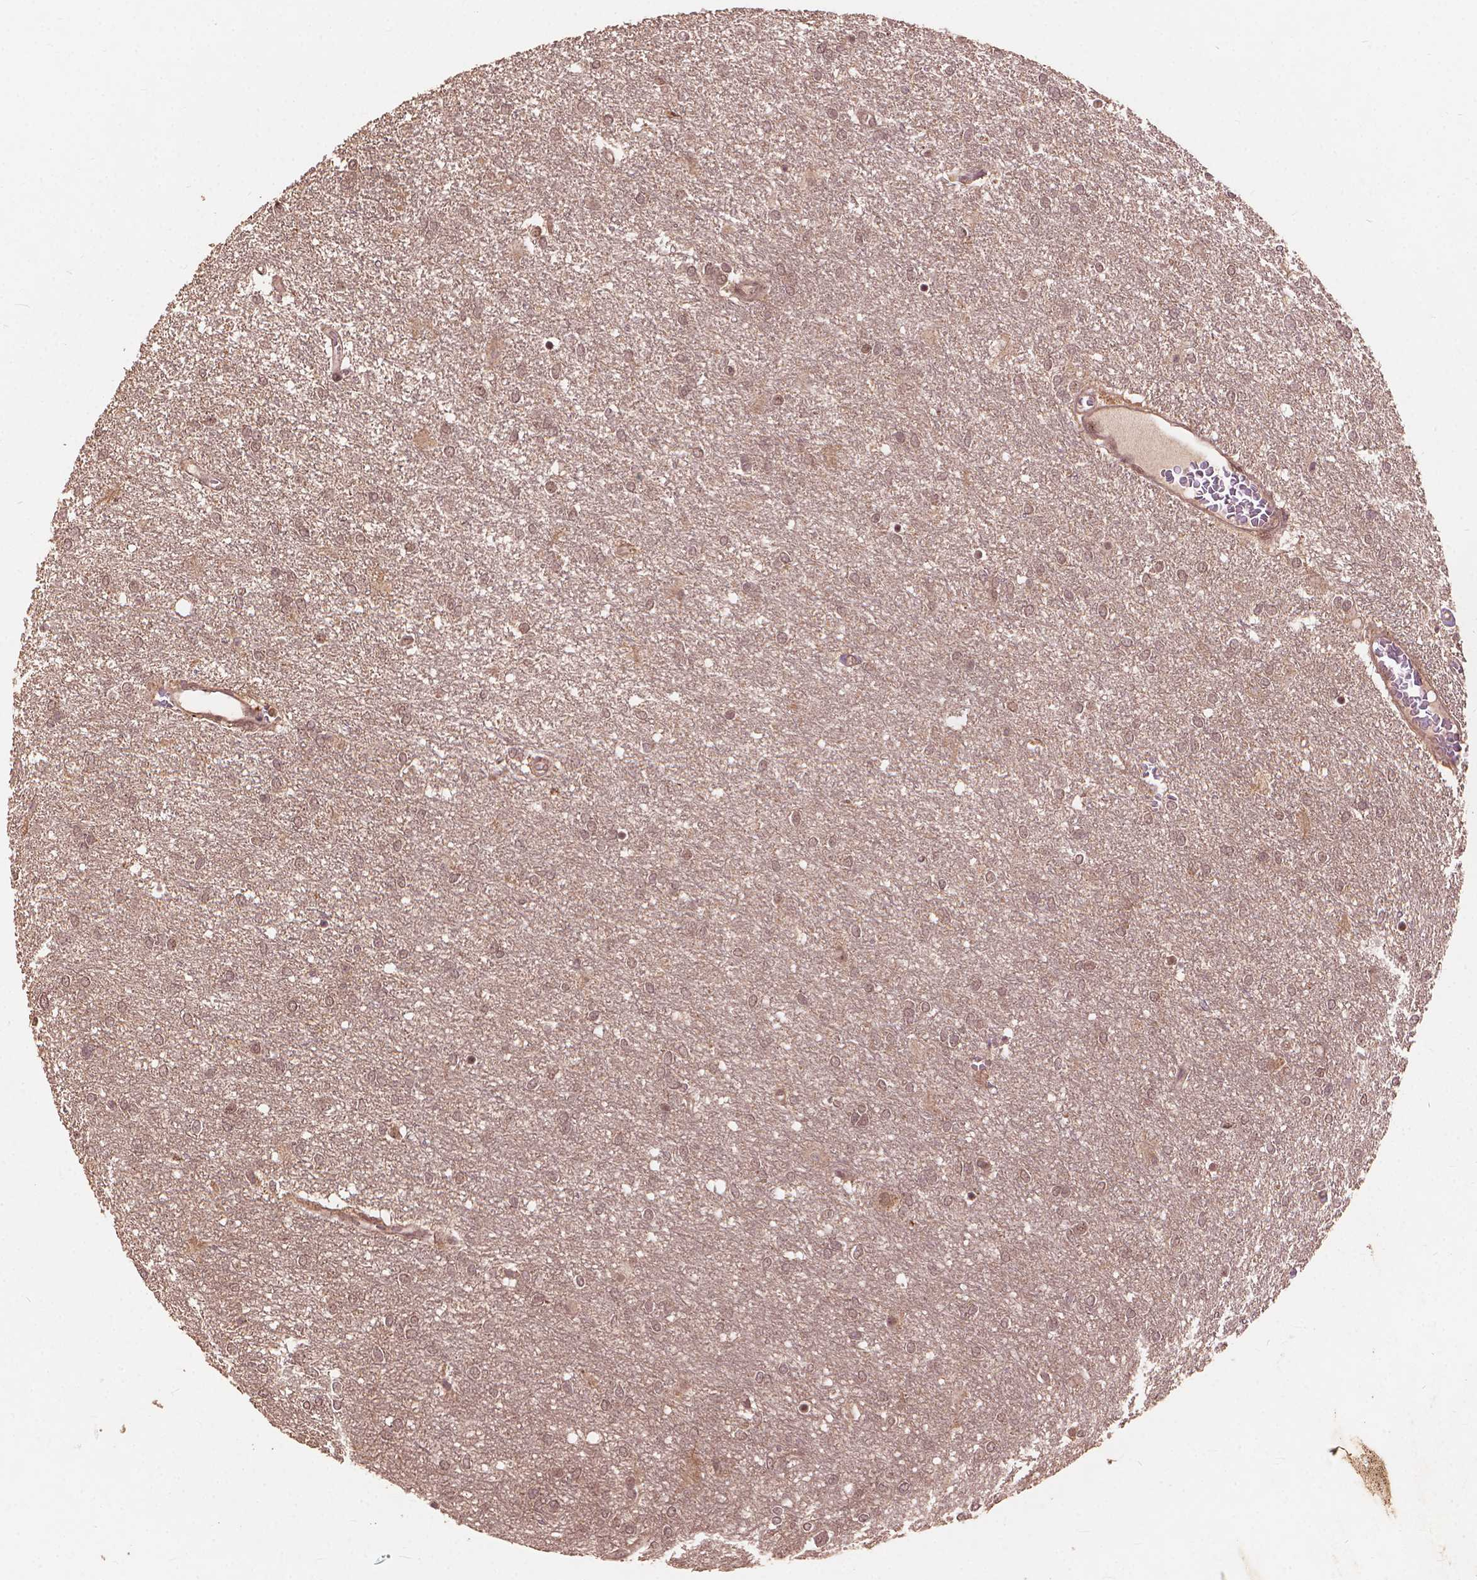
{"staining": {"intensity": "weak", "quantity": ">75%", "location": "nuclear"}, "tissue": "glioma", "cell_type": "Tumor cells", "image_type": "cancer", "snomed": [{"axis": "morphology", "description": "Glioma, malignant, High grade"}, {"axis": "topography", "description": "Brain"}], "caption": "An immunohistochemistry (IHC) histopathology image of tumor tissue is shown. Protein staining in brown labels weak nuclear positivity in high-grade glioma (malignant) within tumor cells. (Stains: DAB in brown, nuclei in blue, Microscopy: brightfield microscopy at high magnification).", "gene": "SSU72", "patient": {"sex": "female", "age": 61}}